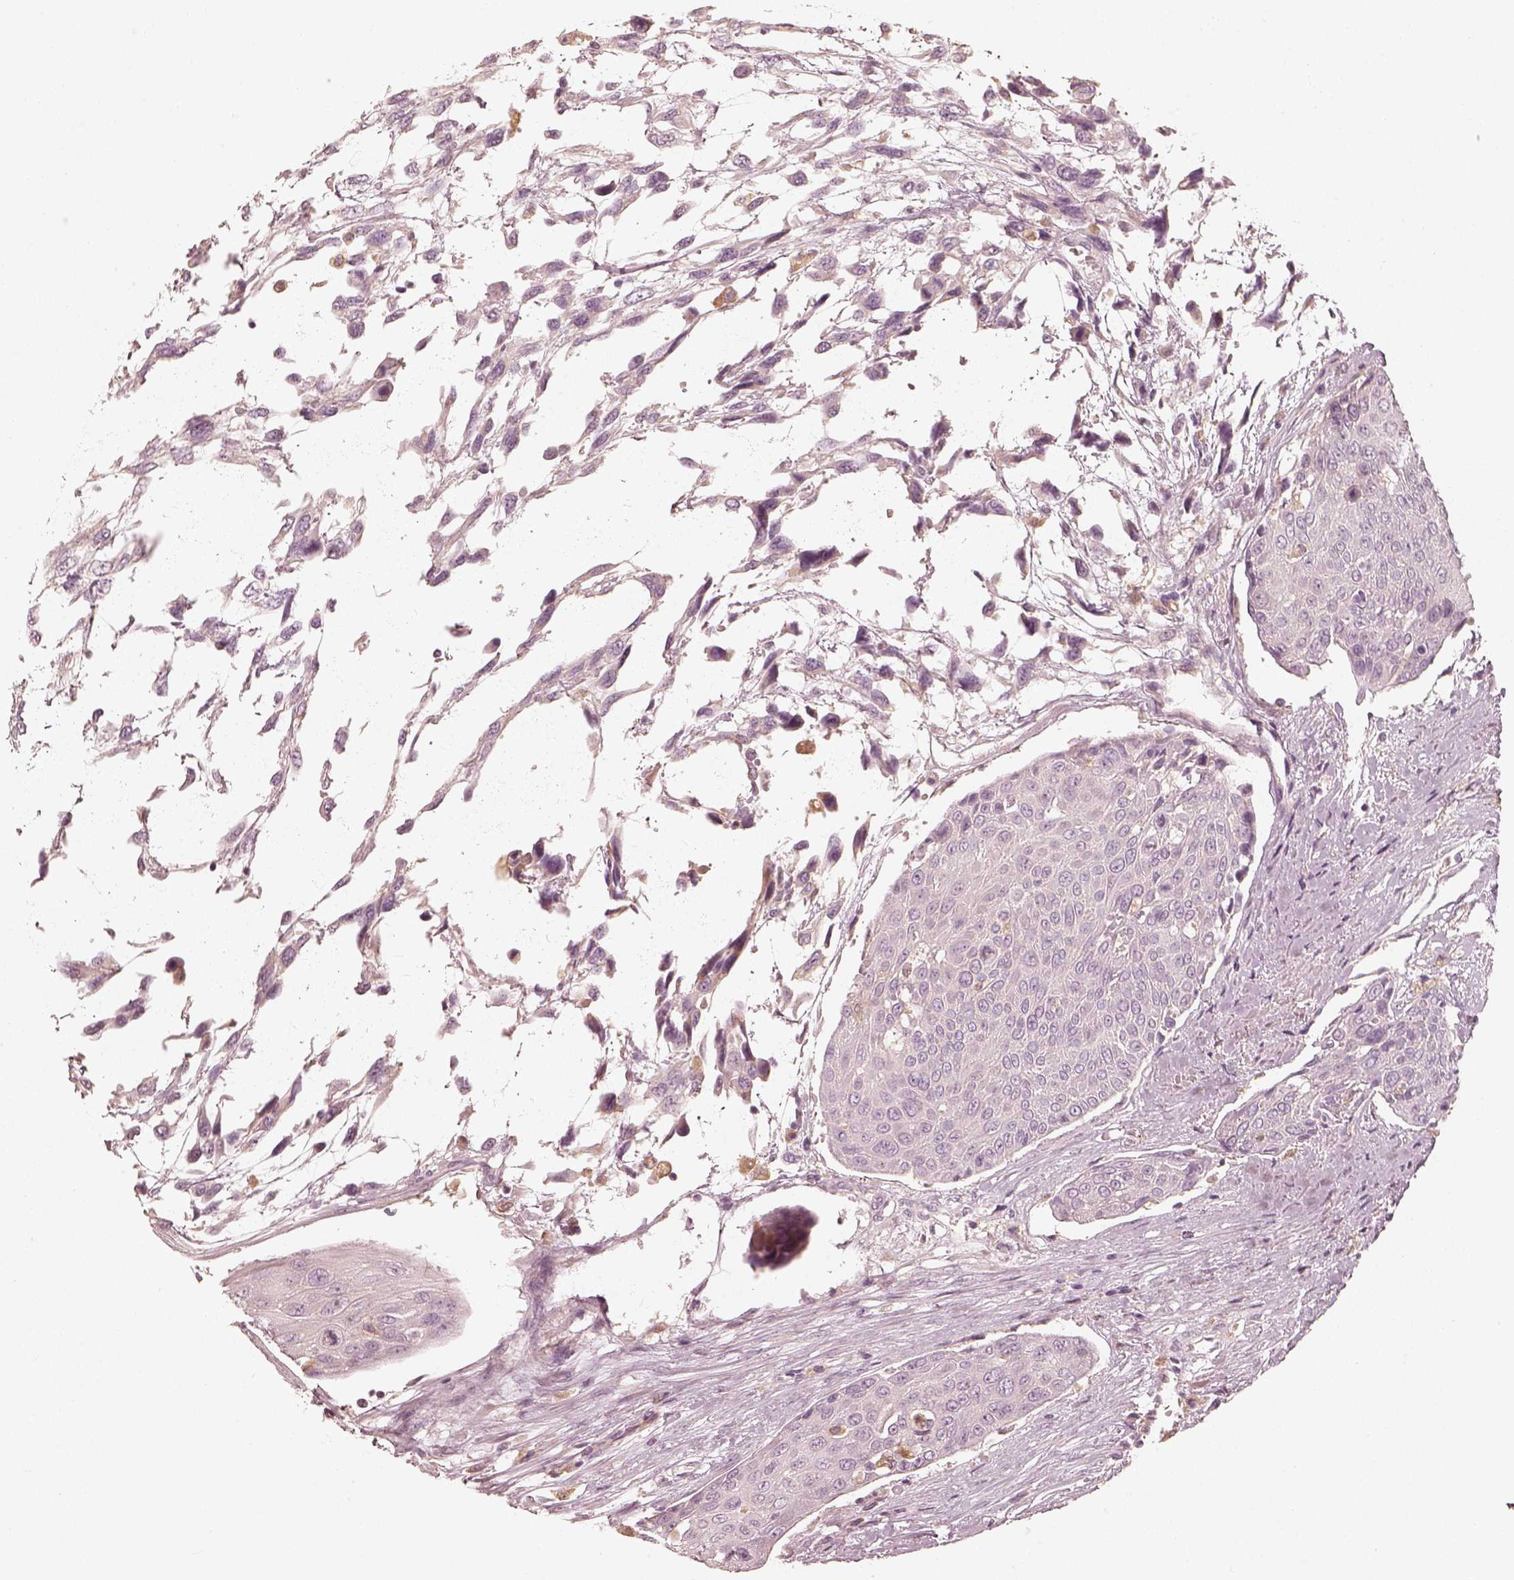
{"staining": {"intensity": "negative", "quantity": "none", "location": "none"}, "tissue": "urothelial cancer", "cell_type": "Tumor cells", "image_type": "cancer", "snomed": [{"axis": "morphology", "description": "Urothelial carcinoma, High grade"}, {"axis": "topography", "description": "Urinary bladder"}], "caption": "High-grade urothelial carcinoma stained for a protein using IHC reveals no positivity tumor cells.", "gene": "FMNL2", "patient": {"sex": "female", "age": 70}}